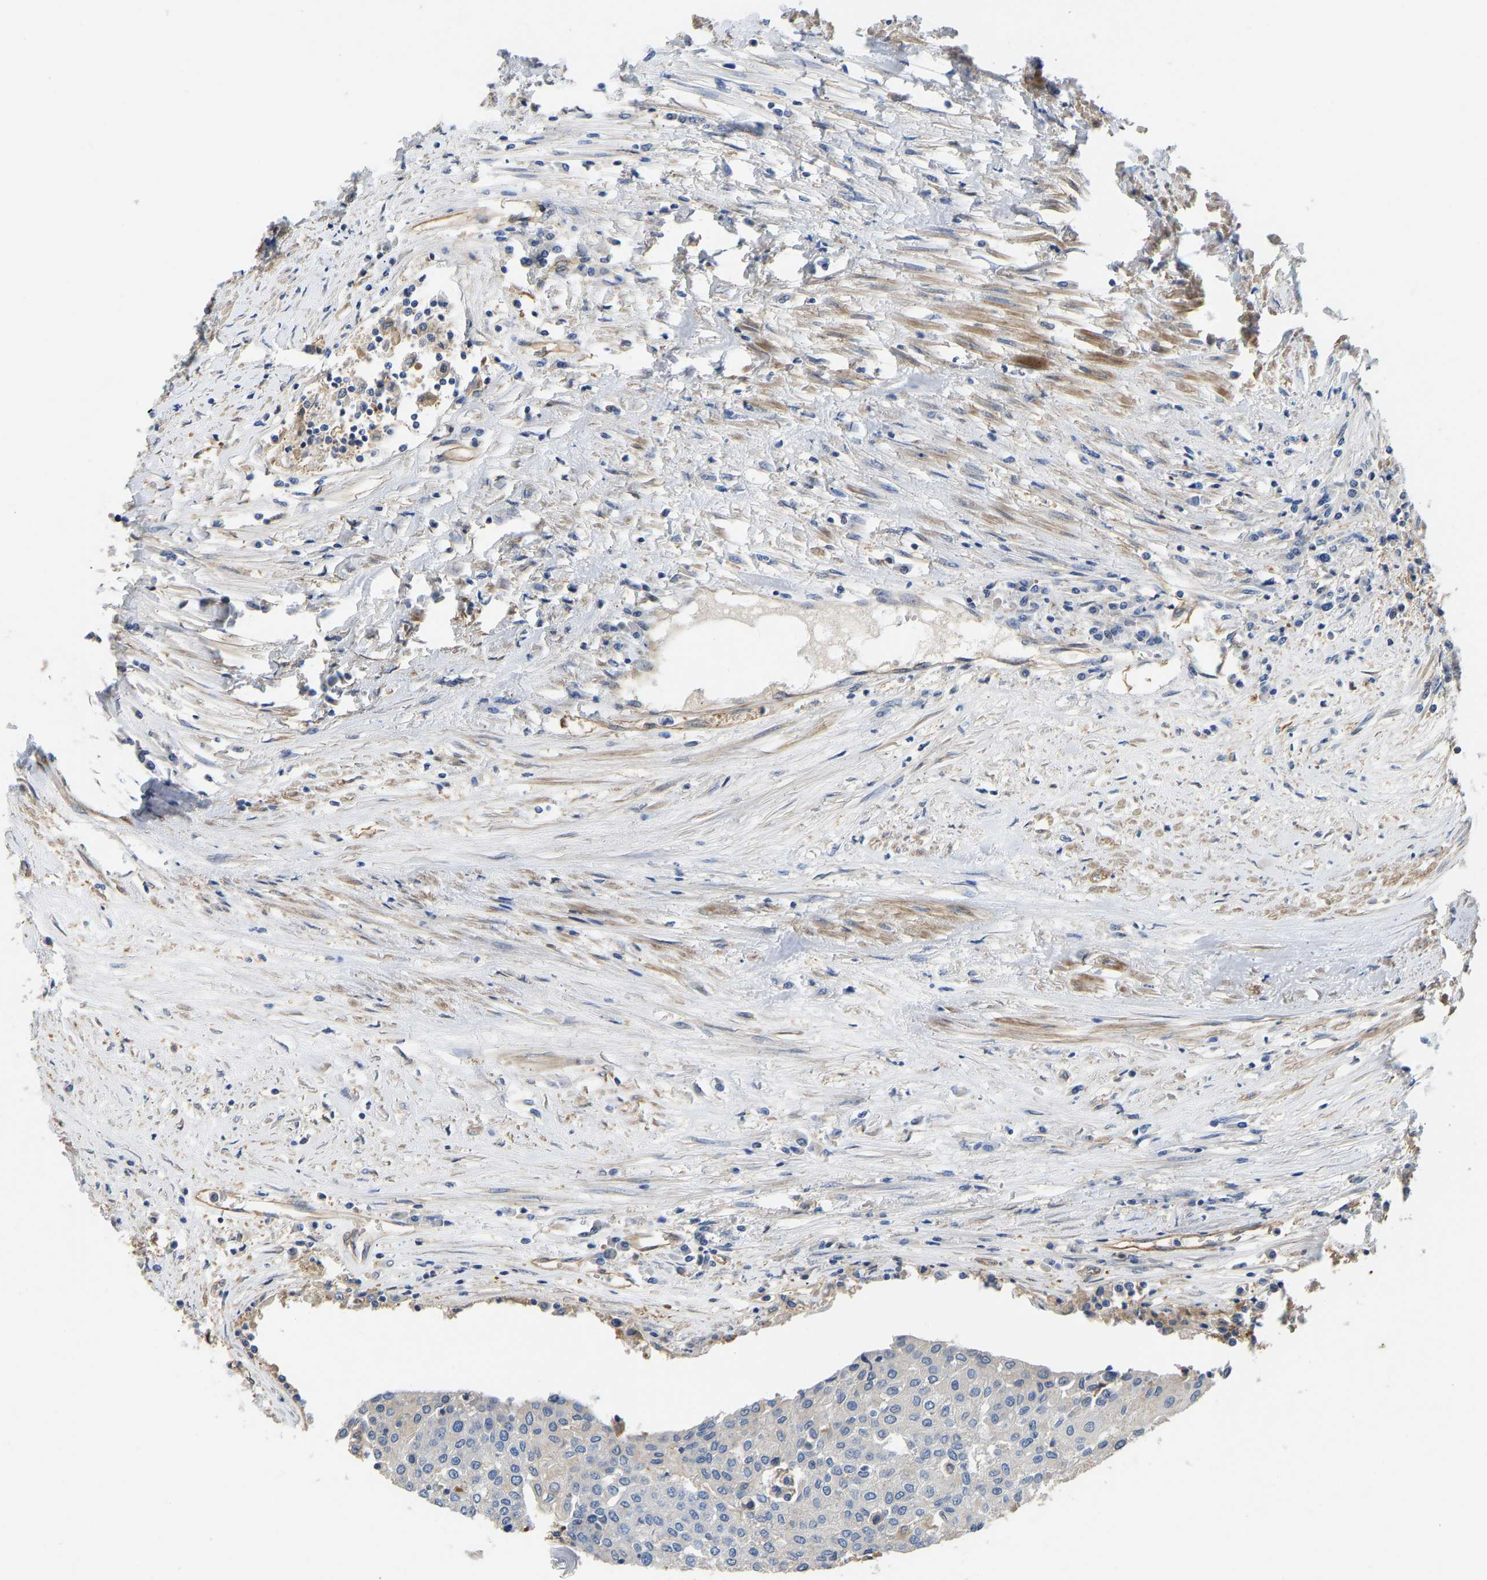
{"staining": {"intensity": "negative", "quantity": "none", "location": "none"}, "tissue": "urothelial cancer", "cell_type": "Tumor cells", "image_type": "cancer", "snomed": [{"axis": "morphology", "description": "Urothelial carcinoma, High grade"}, {"axis": "topography", "description": "Urinary bladder"}], "caption": "The IHC photomicrograph has no significant expression in tumor cells of urothelial cancer tissue.", "gene": "ELMO2", "patient": {"sex": "female", "age": 85}}